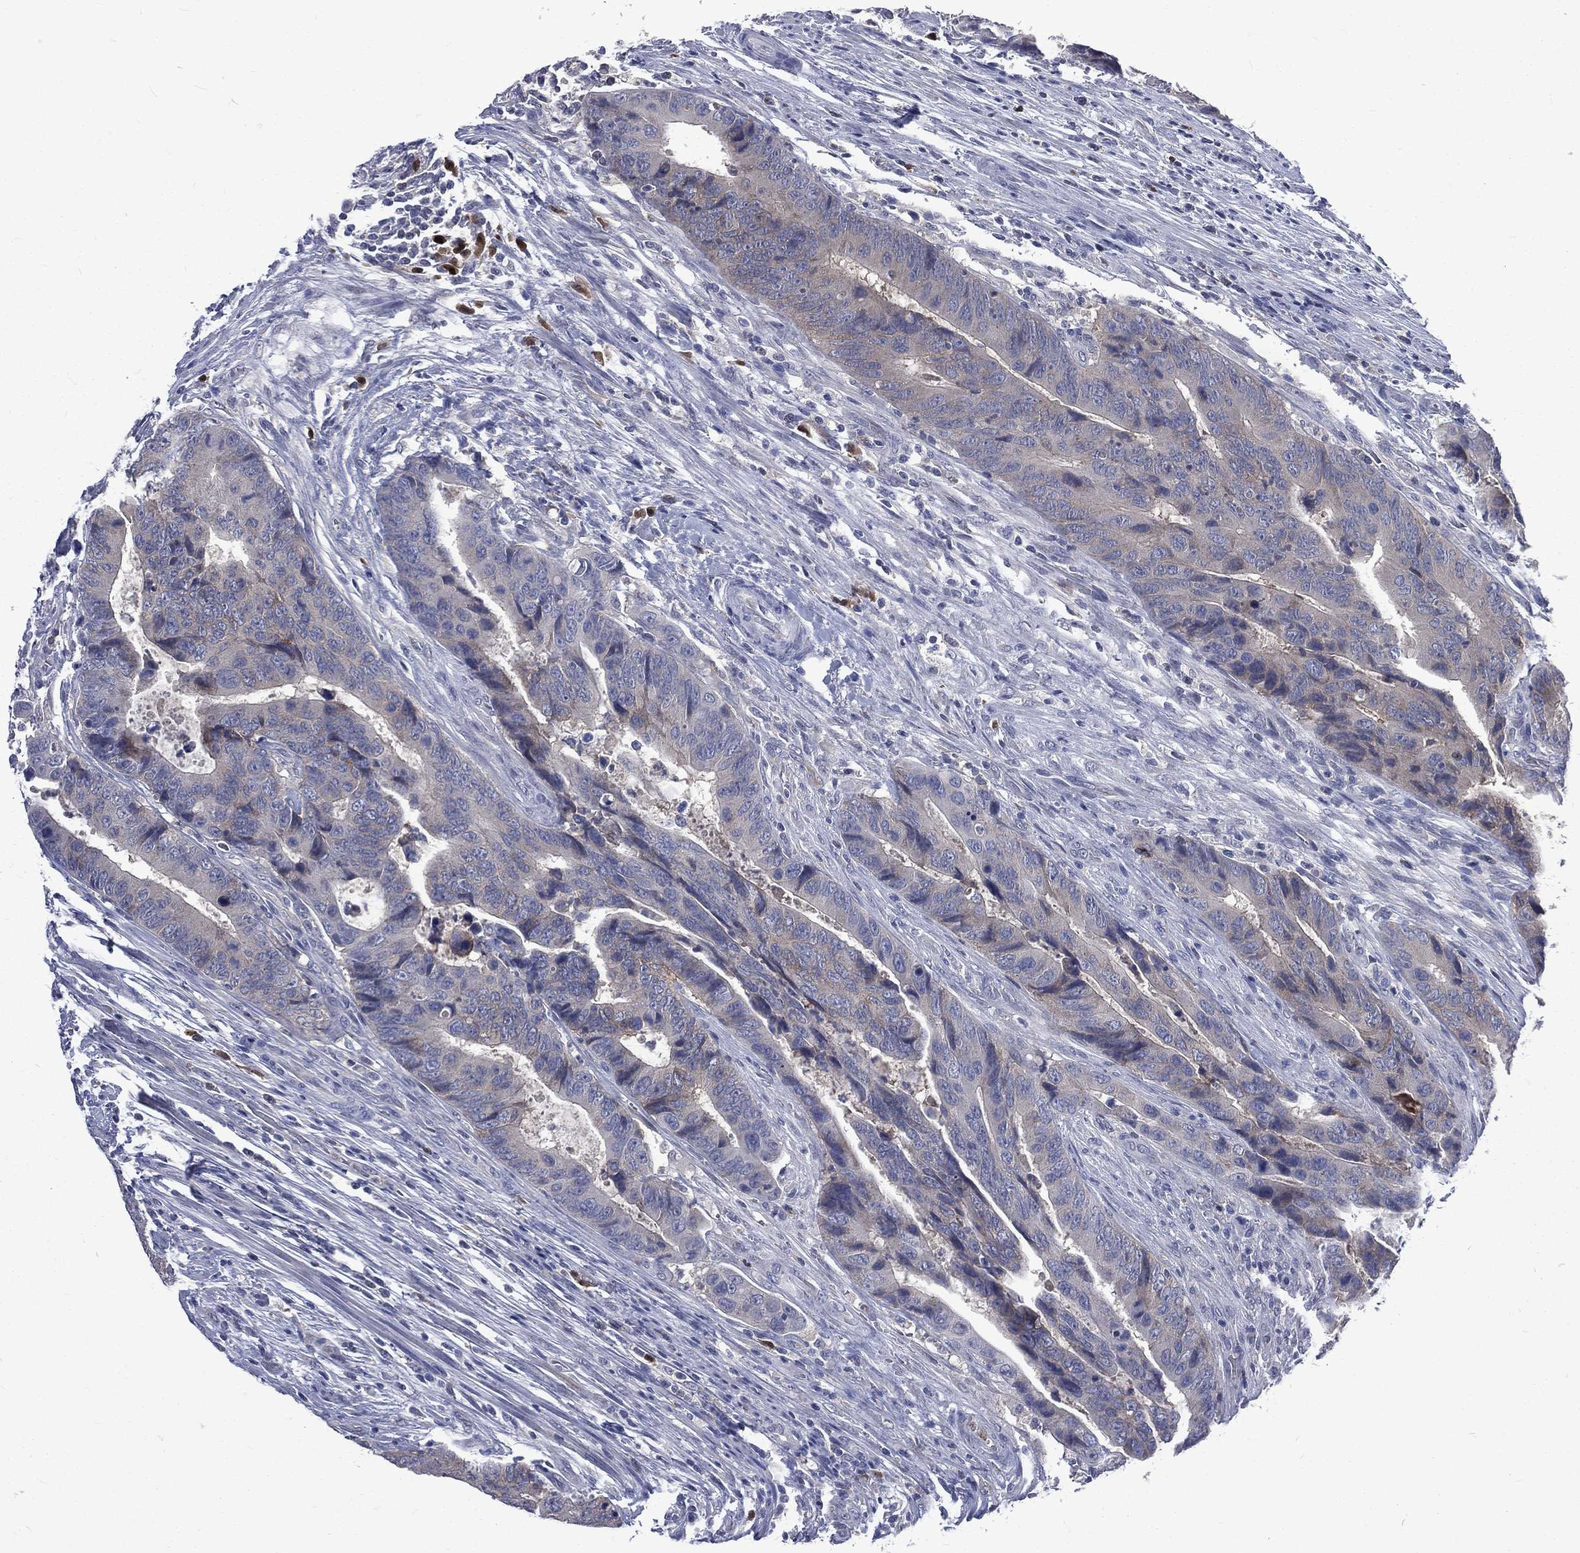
{"staining": {"intensity": "weak", "quantity": "<25%", "location": "cytoplasmic/membranous"}, "tissue": "colorectal cancer", "cell_type": "Tumor cells", "image_type": "cancer", "snomed": [{"axis": "morphology", "description": "Adenocarcinoma, NOS"}, {"axis": "topography", "description": "Colon"}], "caption": "Adenocarcinoma (colorectal) was stained to show a protein in brown. There is no significant staining in tumor cells. (DAB immunohistochemistry, high magnification).", "gene": "CA12", "patient": {"sex": "female", "age": 56}}